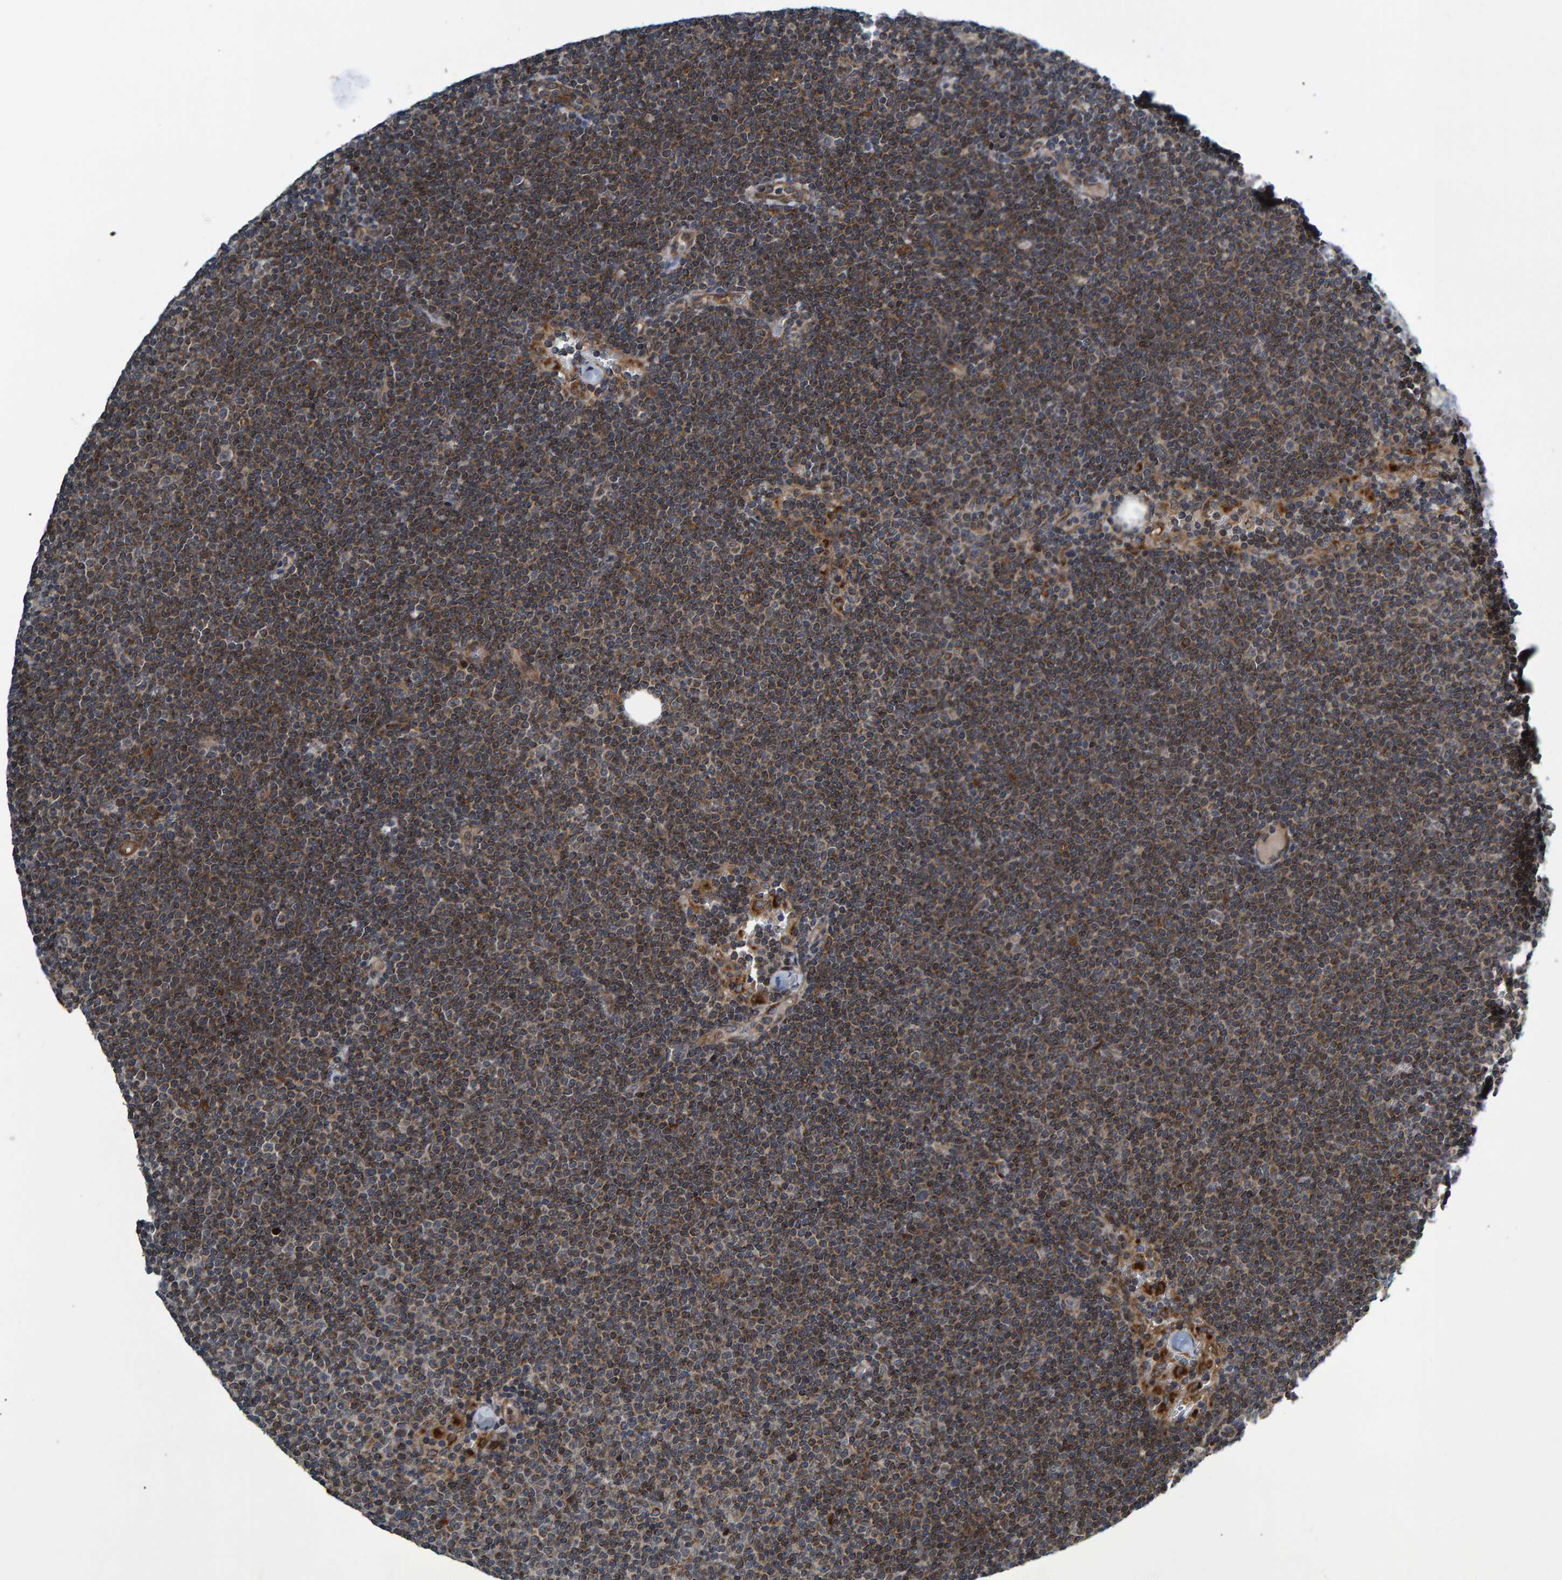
{"staining": {"intensity": "weak", "quantity": ">75%", "location": "cytoplasmic/membranous"}, "tissue": "lymphoma", "cell_type": "Tumor cells", "image_type": "cancer", "snomed": [{"axis": "morphology", "description": "Malignant lymphoma, non-Hodgkin's type, Low grade"}, {"axis": "topography", "description": "Lymph node"}], "caption": "IHC of lymphoma exhibits low levels of weak cytoplasmic/membranous expression in approximately >75% of tumor cells. The staining was performed using DAB to visualize the protein expression in brown, while the nuclei were stained in blue with hematoxylin (Magnification: 20x).", "gene": "ATP6V1H", "patient": {"sex": "female", "age": 53}}